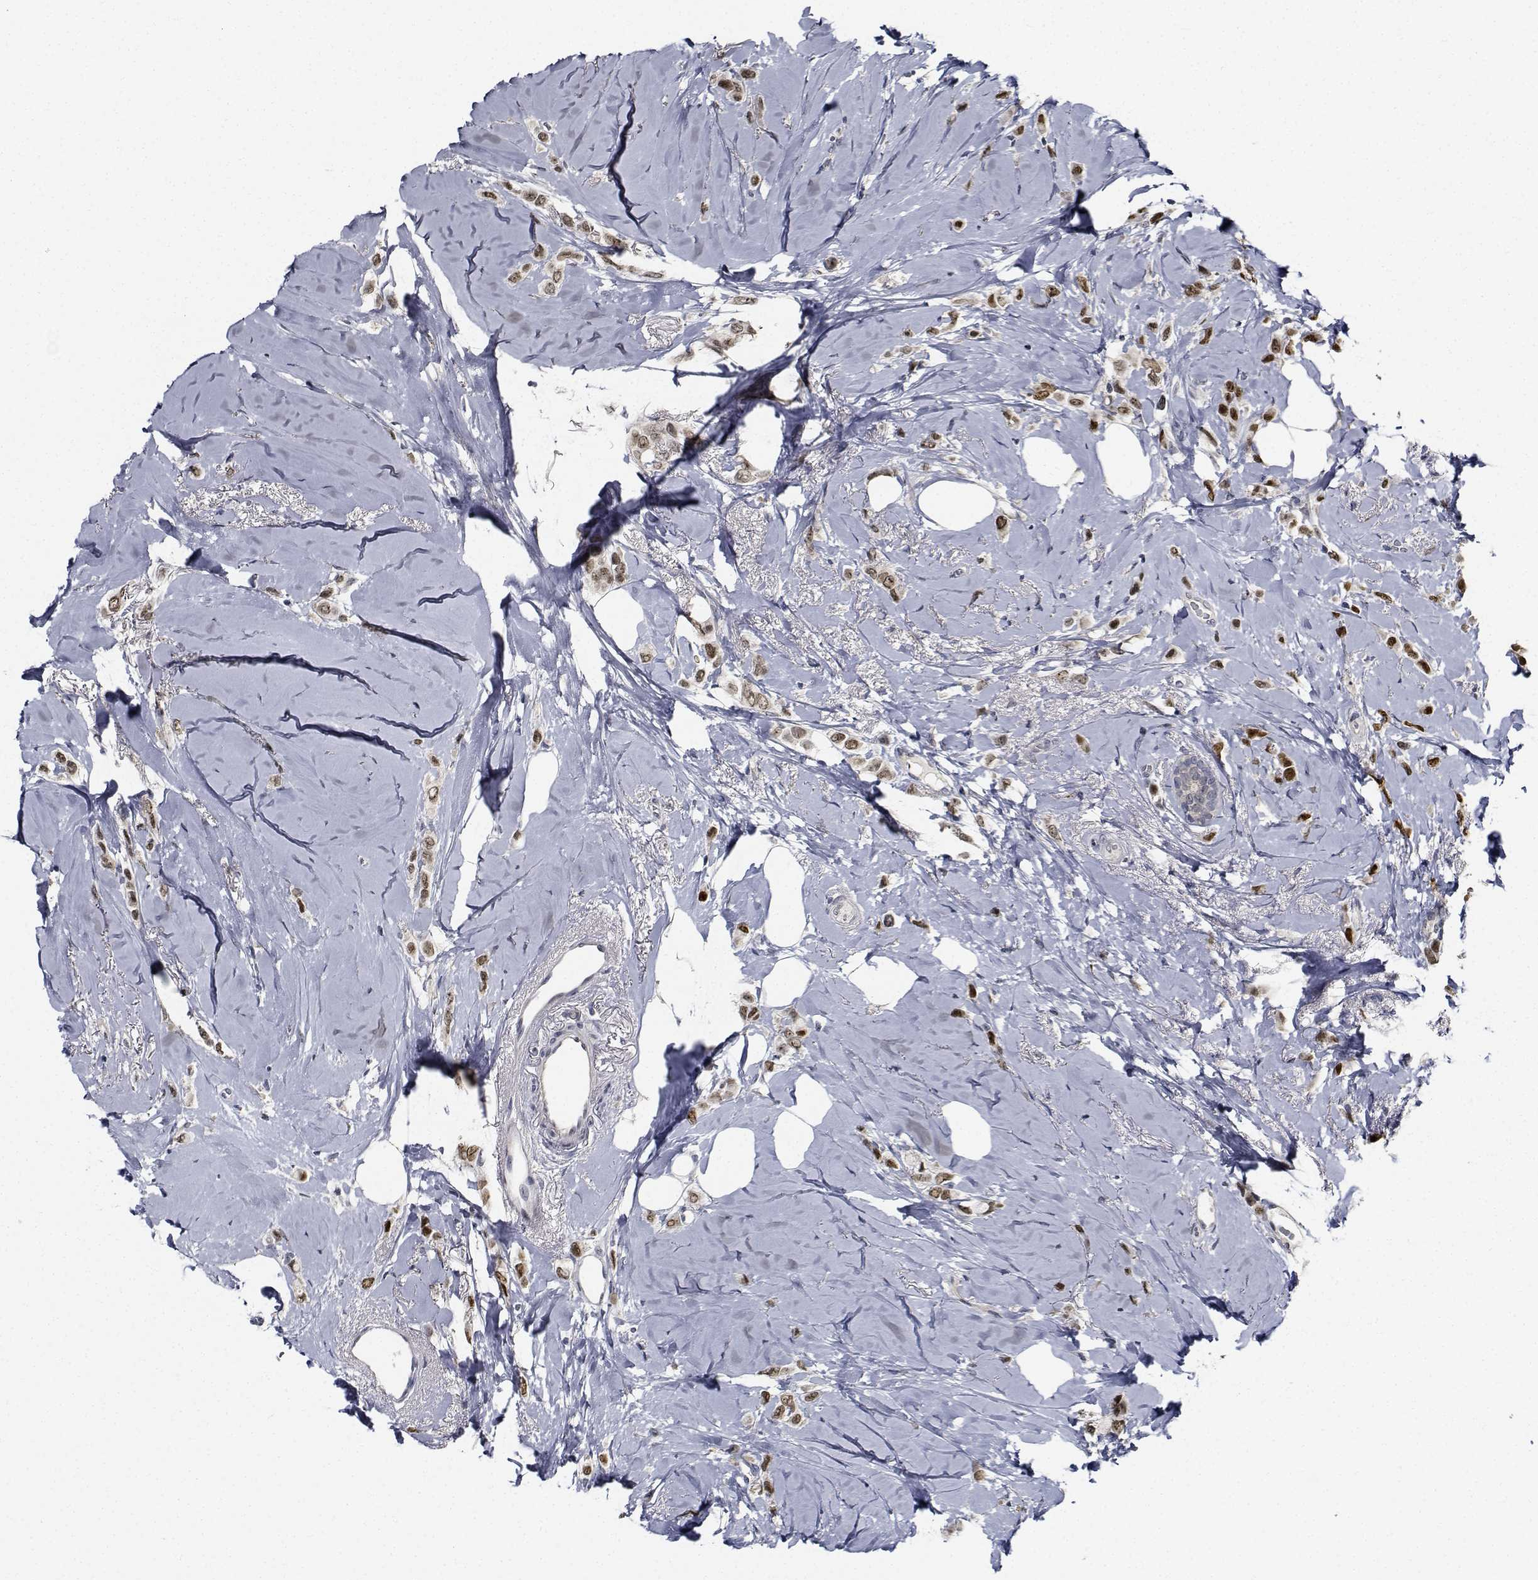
{"staining": {"intensity": "moderate", "quantity": ">75%", "location": "nuclear"}, "tissue": "breast cancer", "cell_type": "Tumor cells", "image_type": "cancer", "snomed": [{"axis": "morphology", "description": "Lobular carcinoma"}, {"axis": "topography", "description": "Breast"}], "caption": "Tumor cells exhibit medium levels of moderate nuclear expression in about >75% of cells in breast cancer (lobular carcinoma). Immunohistochemistry (ihc) stains the protein of interest in brown and the nuclei are stained blue.", "gene": "NVL", "patient": {"sex": "female", "age": 66}}